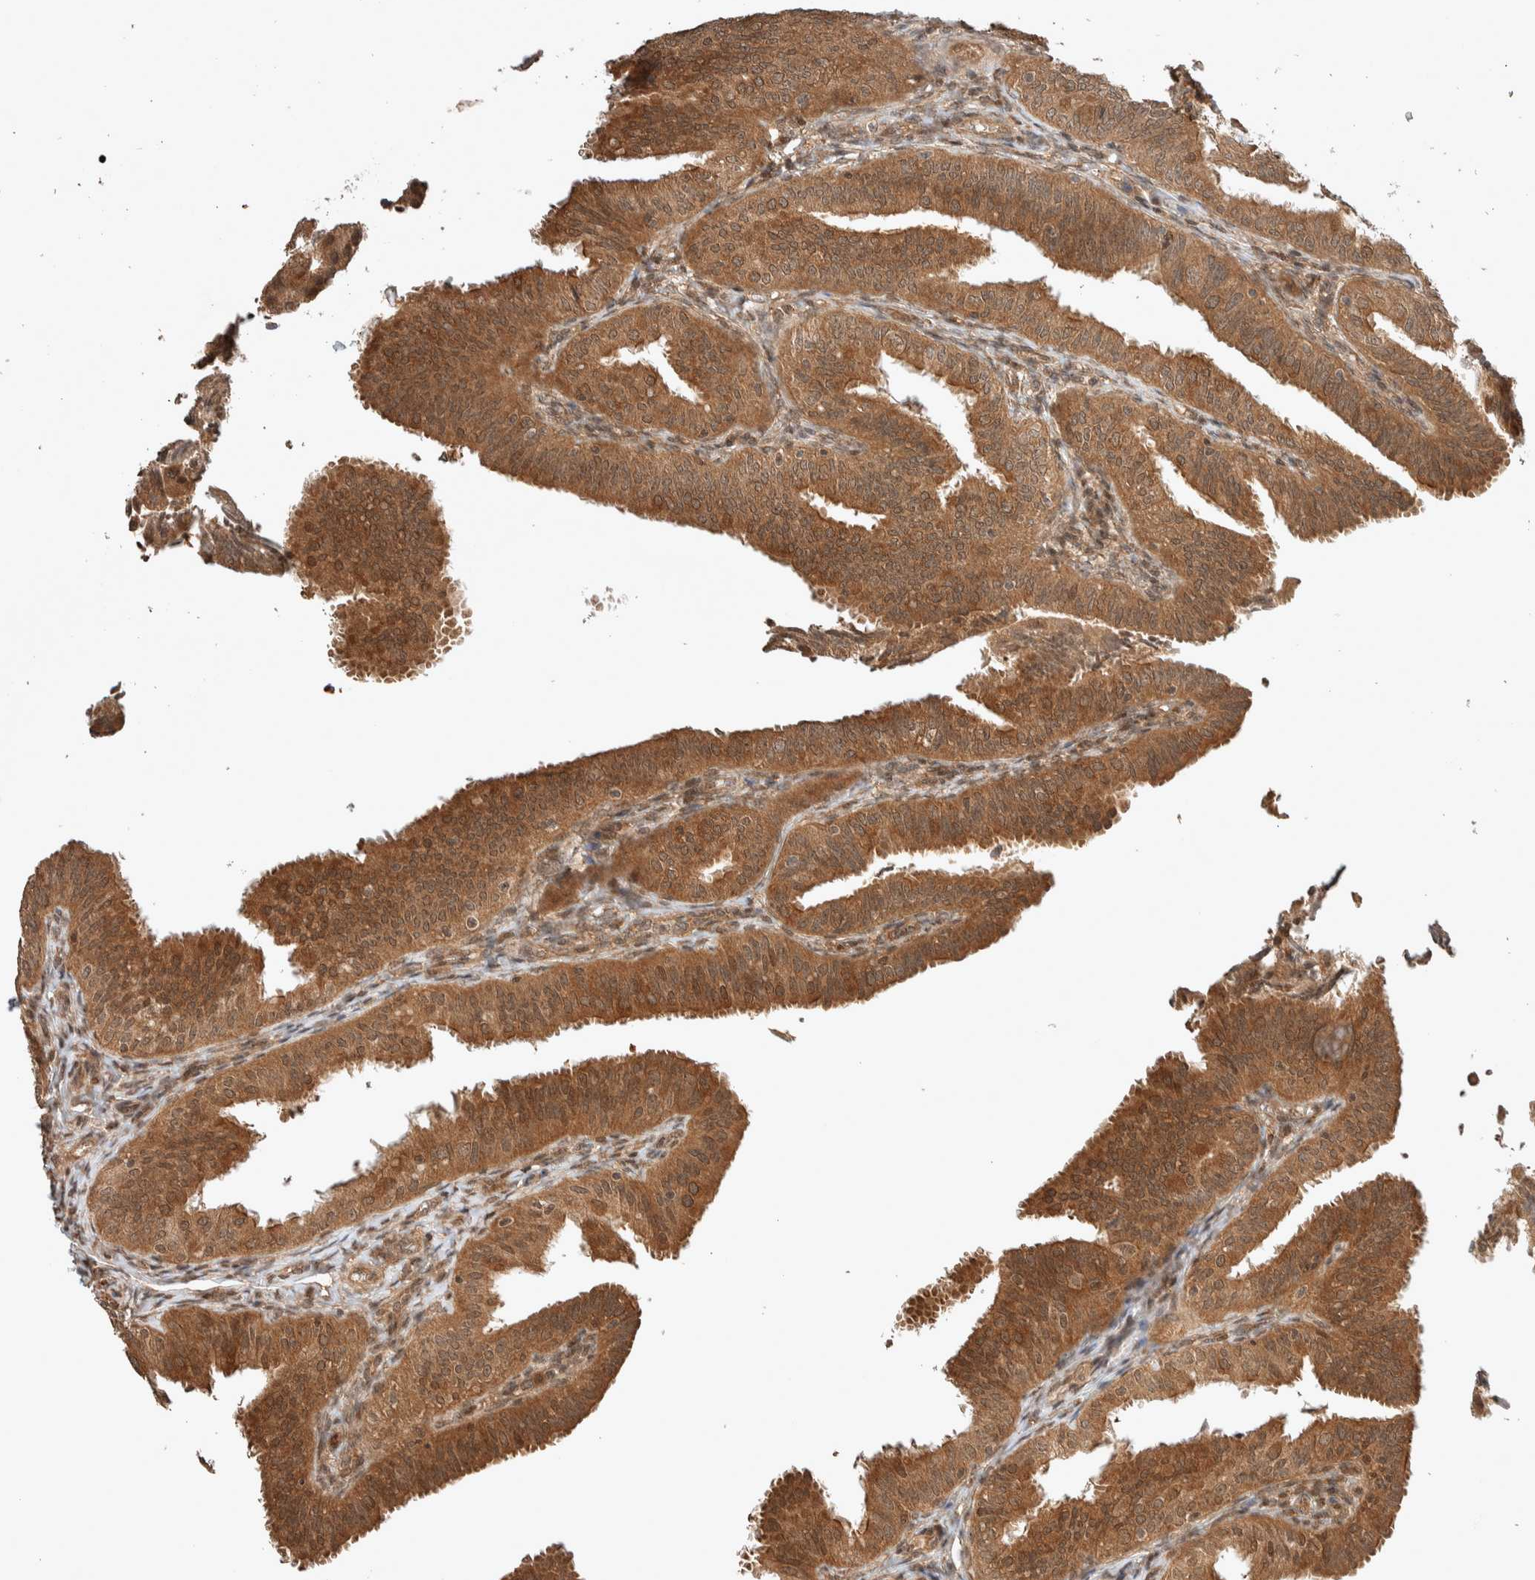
{"staining": {"intensity": "moderate", "quantity": ">75%", "location": "cytoplasmic/membranous,nuclear"}, "tissue": "fallopian tube", "cell_type": "Glandular cells", "image_type": "normal", "snomed": [{"axis": "morphology", "description": "Normal tissue, NOS"}, {"axis": "topography", "description": "Fallopian tube"}], "caption": "Glandular cells demonstrate medium levels of moderate cytoplasmic/membranous,nuclear expression in approximately >75% of cells in unremarkable human fallopian tube.", "gene": "THRA", "patient": {"sex": "female", "age": 35}}